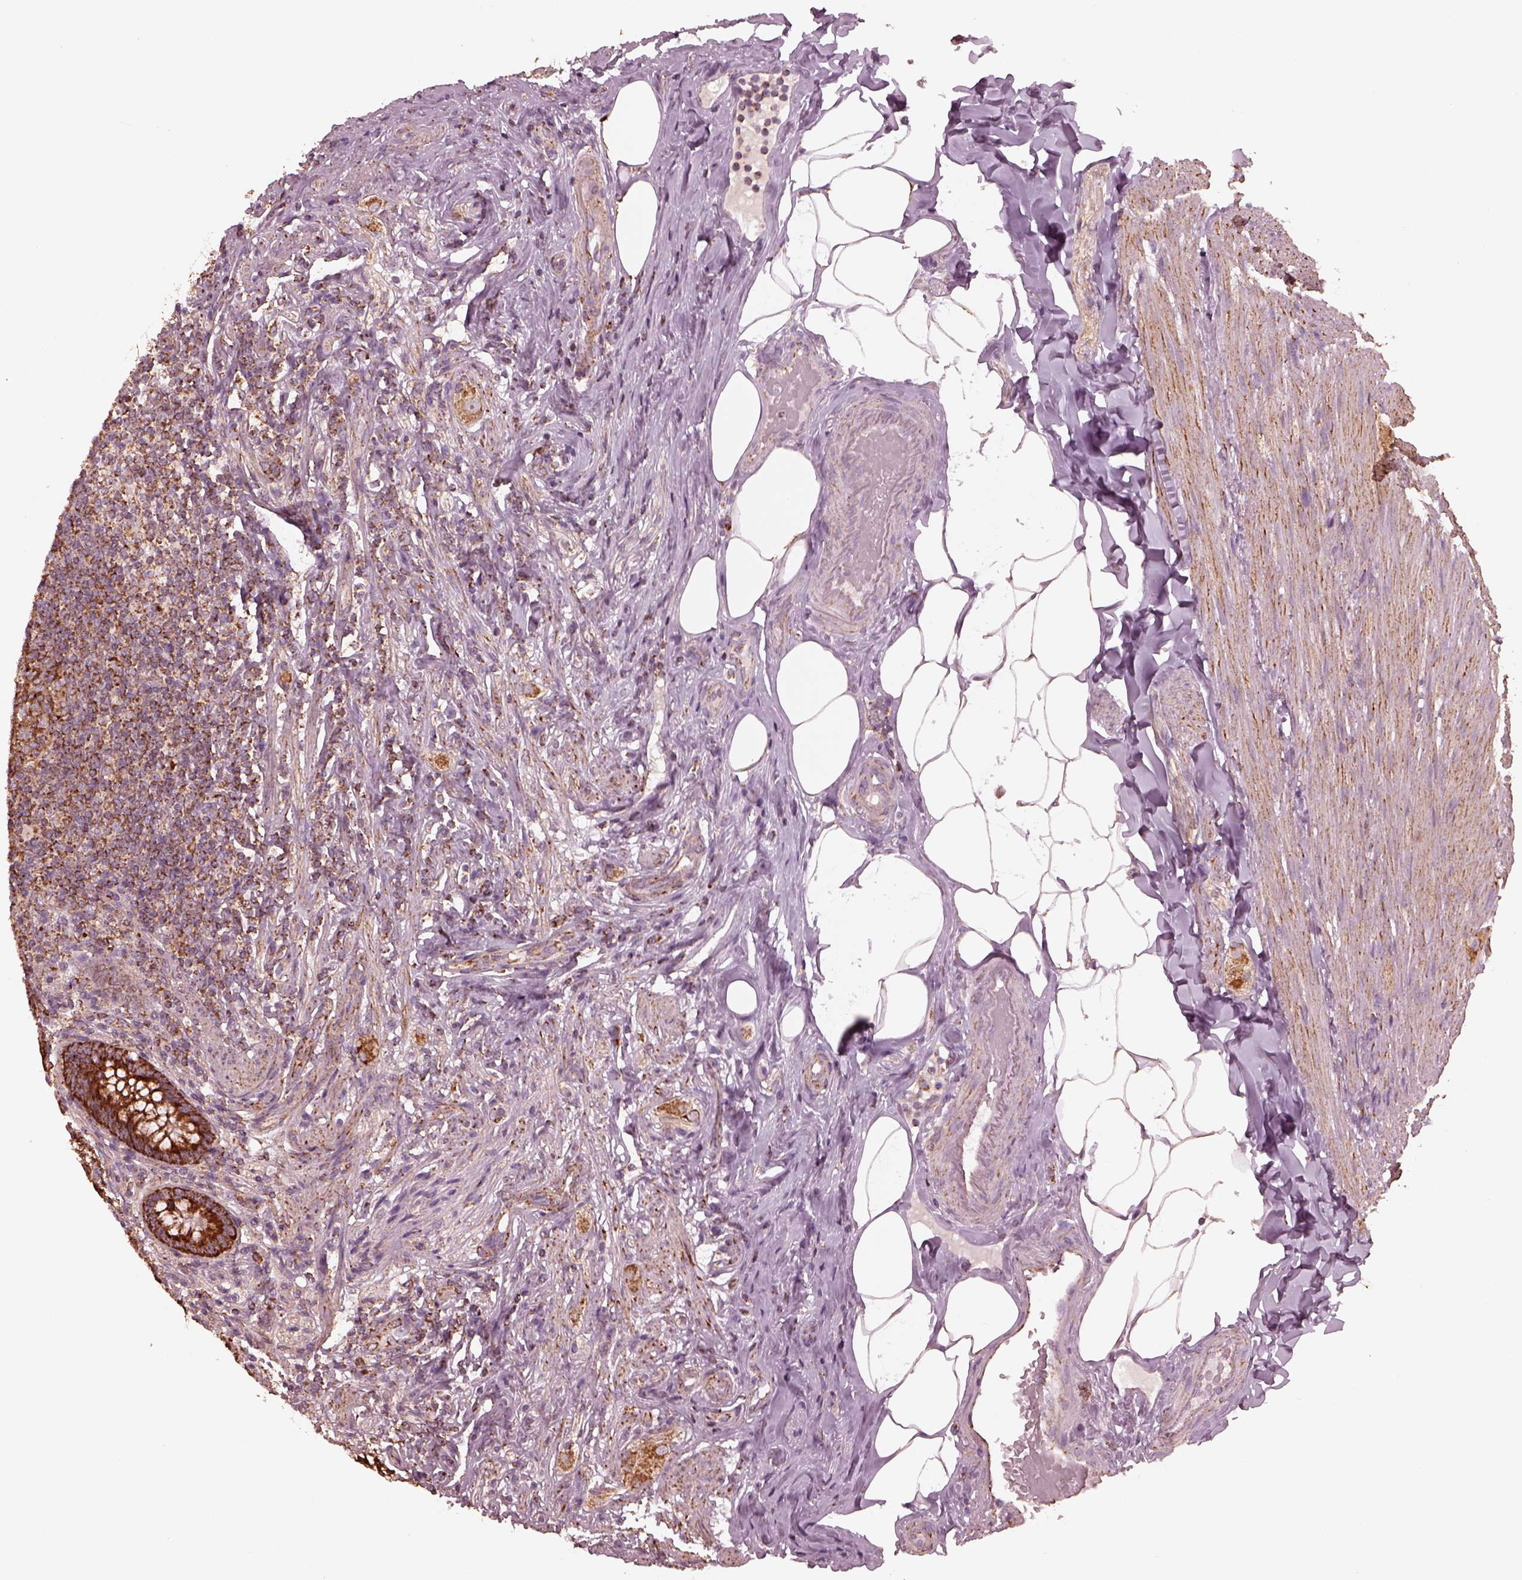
{"staining": {"intensity": "strong", "quantity": ">75%", "location": "cytoplasmic/membranous"}, "tissue": "appendix", "cell_type": "Glandular cells", "image_type": "normal", "snomed": [{"axis": "morphology", "description": "Normal tissue, NOS"}, {"axis": "topography", "description": "Appendix"}], "caption": "An immunohistochemistry image of benign tissue is shown. Protein staining in brown labels strong cytoplasmic/membranous positivity in appendix within glandular cells.", "gene": "NDUFB10", "patient": {"sex": "male", "age": 47}}